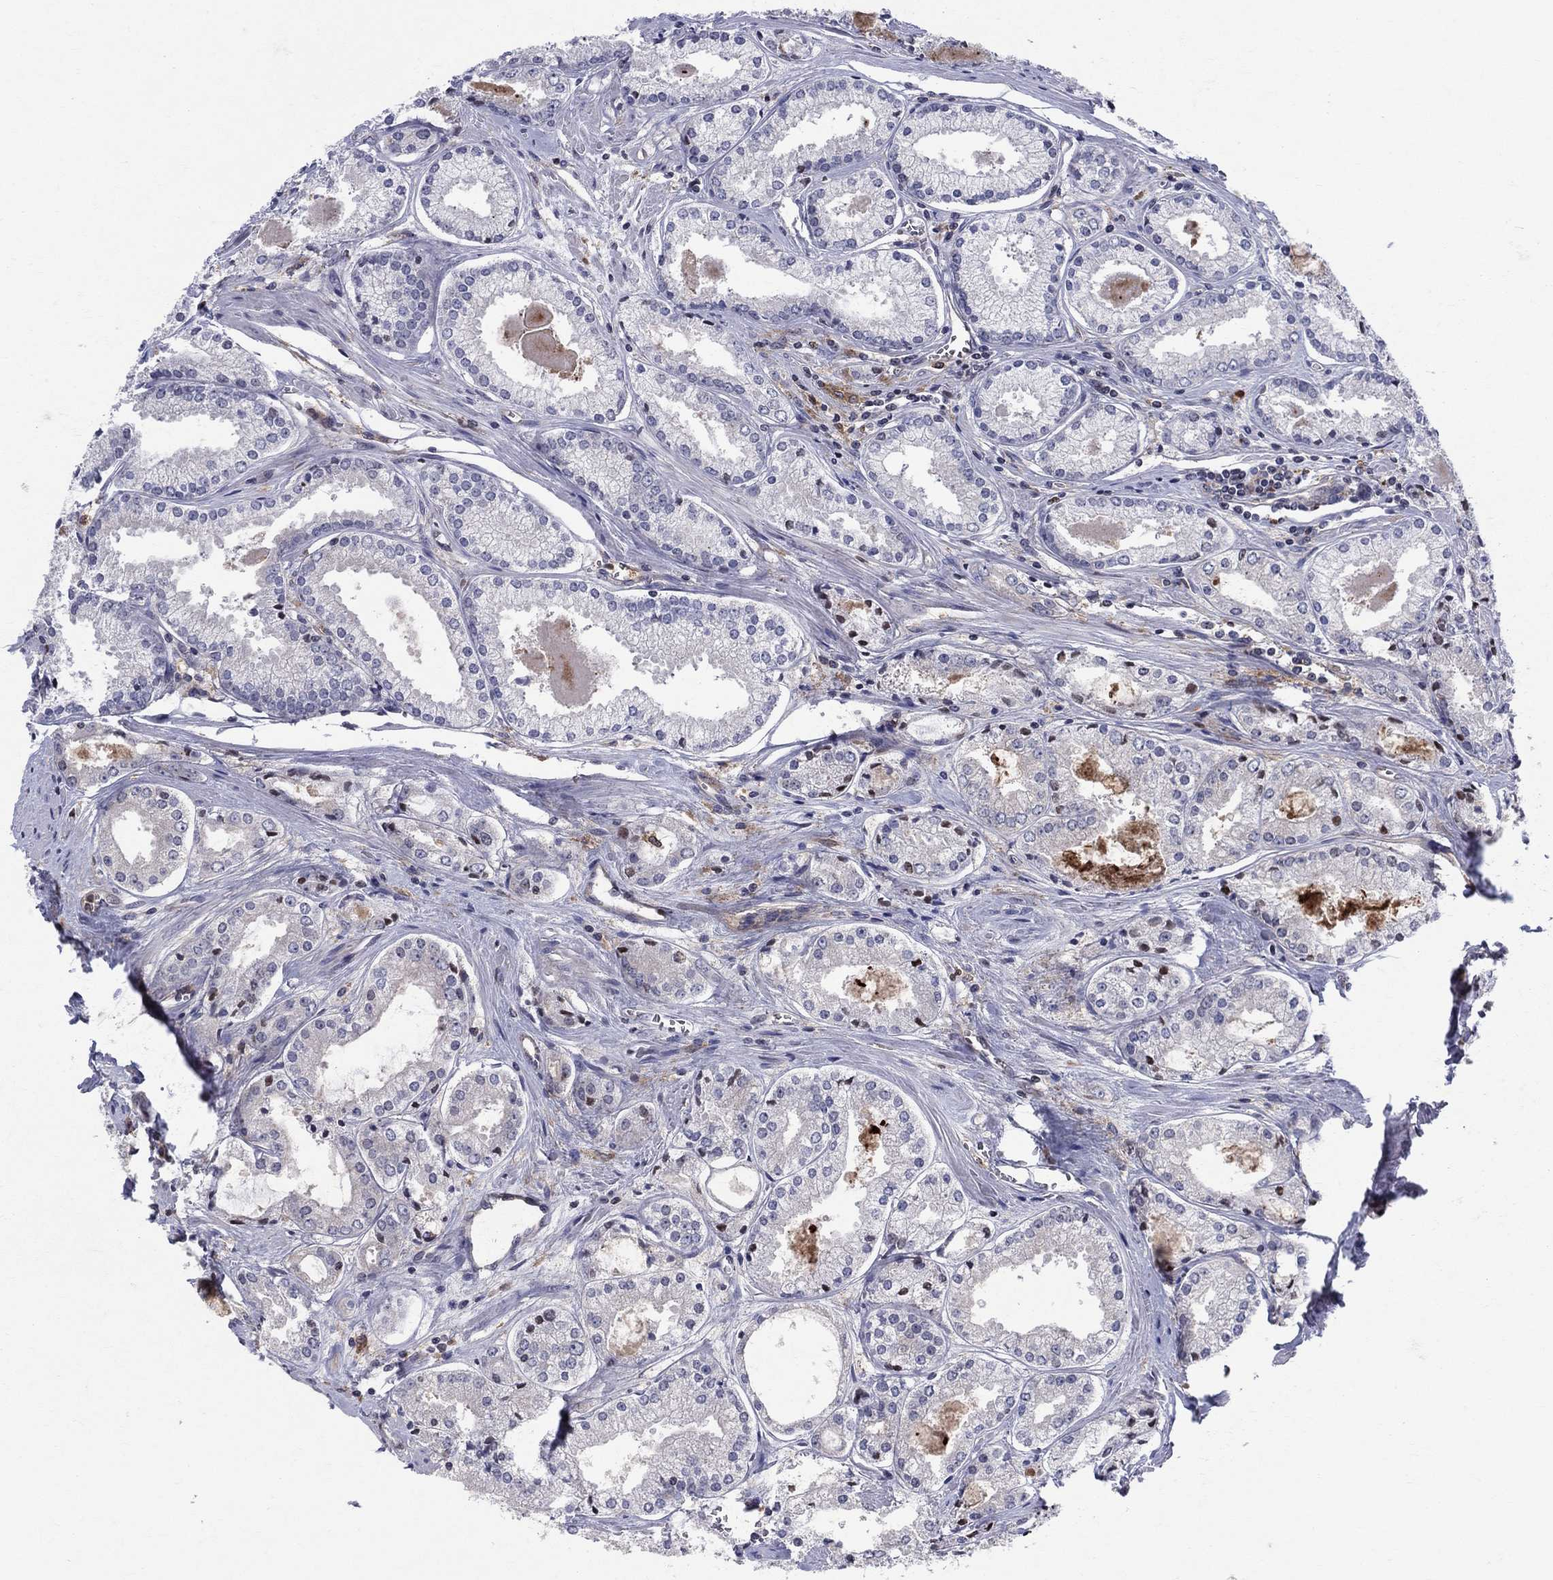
{"staining": {"intensity": "negative", "quantity": "none", "location": "none"}, "tissue": "prostate cancer", "cell_type": "Tumor cells", "image_type": "cancer", "snomed": [{"axis": "morphology", "description": "Adenocarcinoma, NOS"}, {"axis": "topography", "description": "Prostate"}], "caption": "Histopathology image shows no protein staining in tumor cells of prostate cancer (adenocarcinoma) tissue.", "gene": "ZNHIT3", "patient": {"sex": "male", "age": 72}}